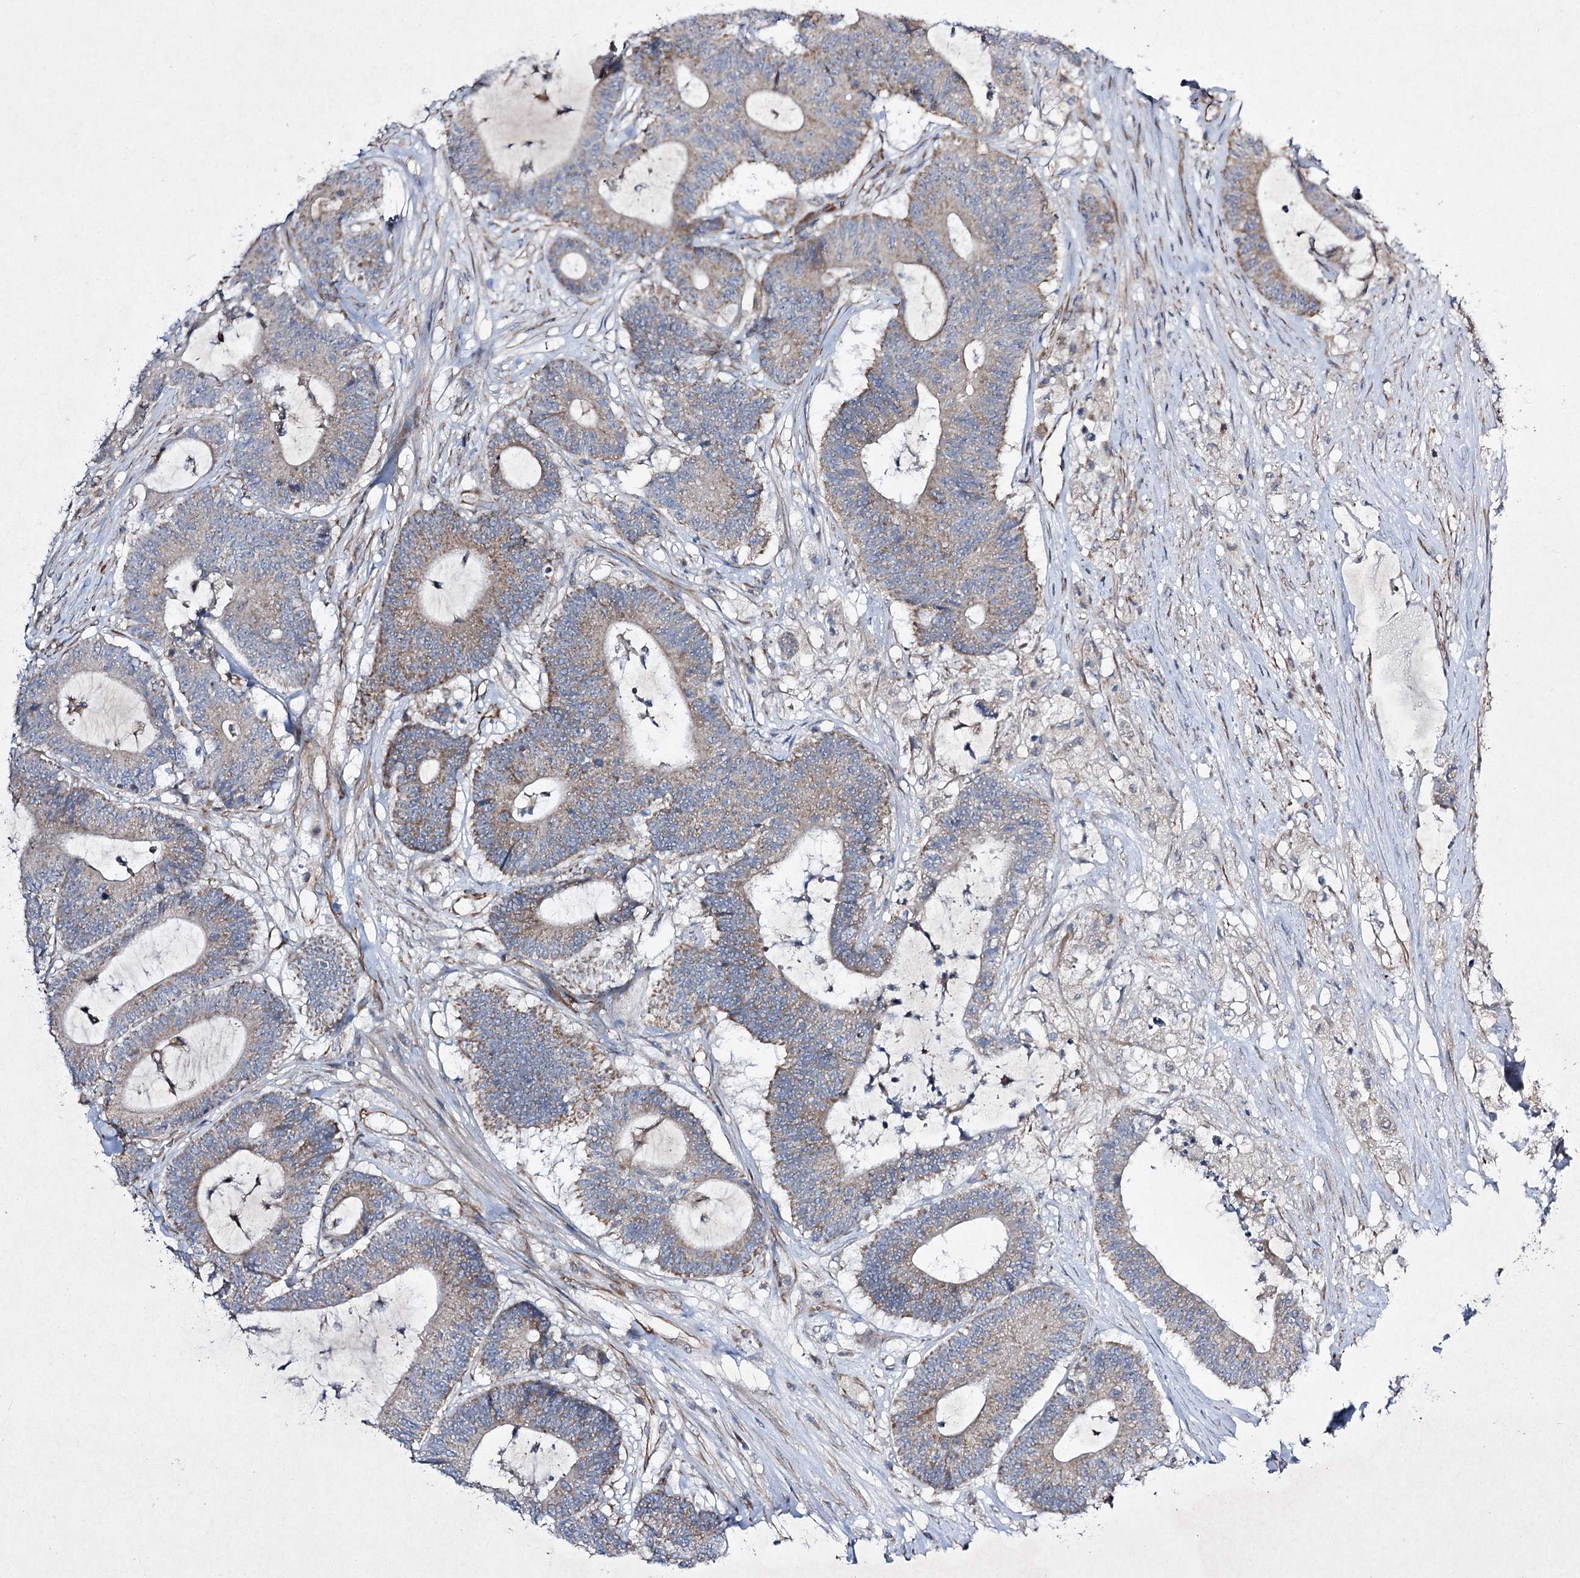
{"staining": {"intensity": "weak", "quantity": "25%-75%", "location": "cytoplasmic/membranous"}, "tissue": "colorectal cancer", "cell_type": "Tumor cells", "image_type": "cancer", "snomed": [{"axis": "morphology", "description": "Adenocarcinoma, NOS"}, {"axis": "topography", "description": "Colon"}], "caption": "Tumor cells display low levels of weak cytoplasmic/membranous expression in approximately 25%-75% of cells in adenocarcinoma (colorectal).", "gene": "KIAA0825", "patient": {"sex": "female", "age": 84}}